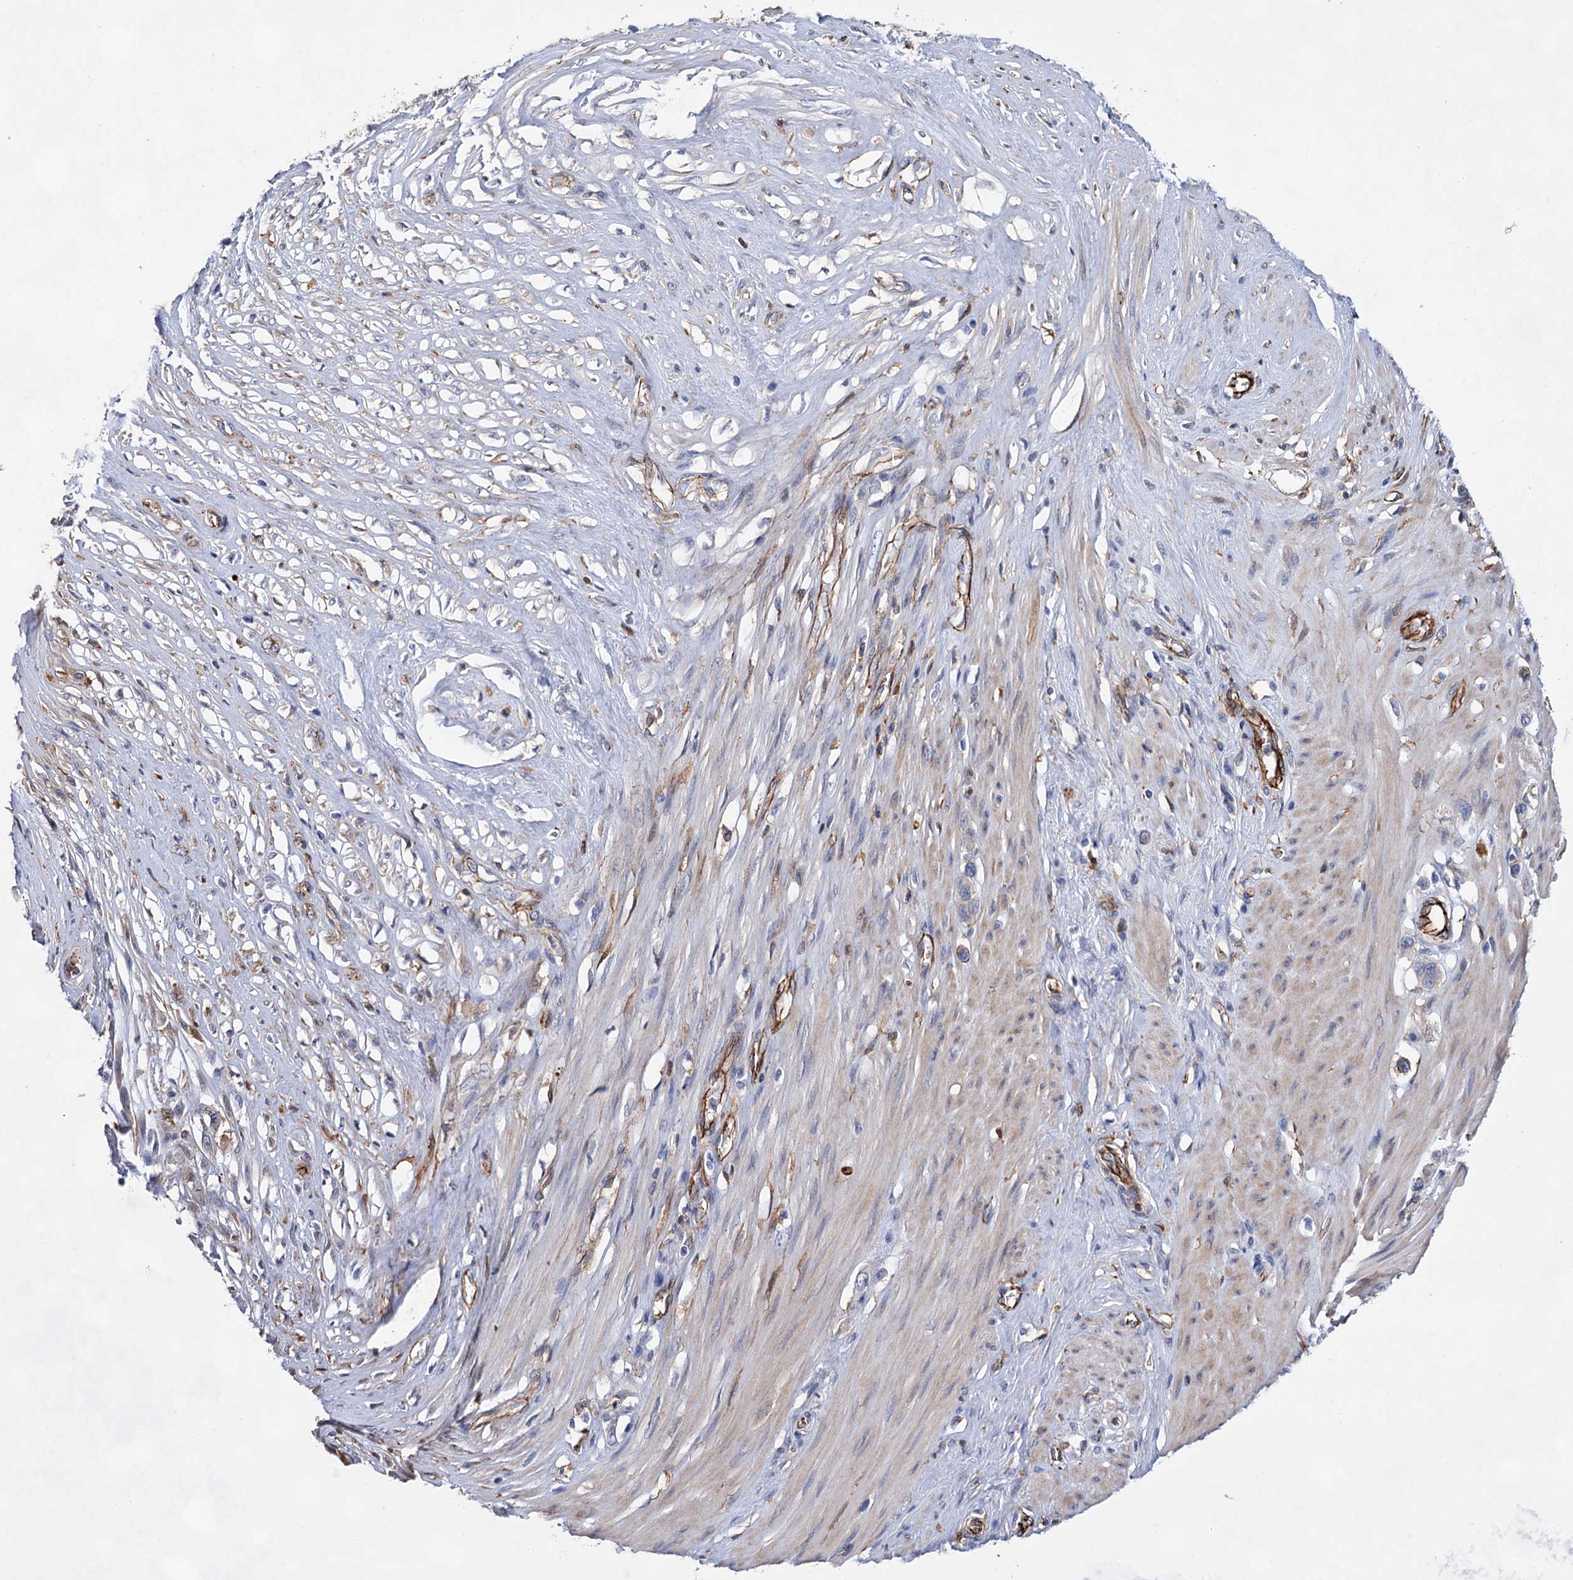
{"staining": {"intensity": "negative", "quantity": "none", "location": "none"}, "tissue": "stomach cancer", "cell_type": "Tumor cells", "image_type": "cancer", "snomed": [{"axis": "morphology", "description": "Adenocarcinoma, NOS"}, {"axis": "morphology", "description": "Adenocarcinoma, High grade"}, {"axis": "topography", "description": "Stomach, upper"}, {"axis": "topography", "description": "Stomach, lower"}], "caption": "There is no significant staining in tumor cells of stomach cancer (adenocarcinoma).", "gene": "TMTC3", "patient": {"sex": "female", "age": 65}}